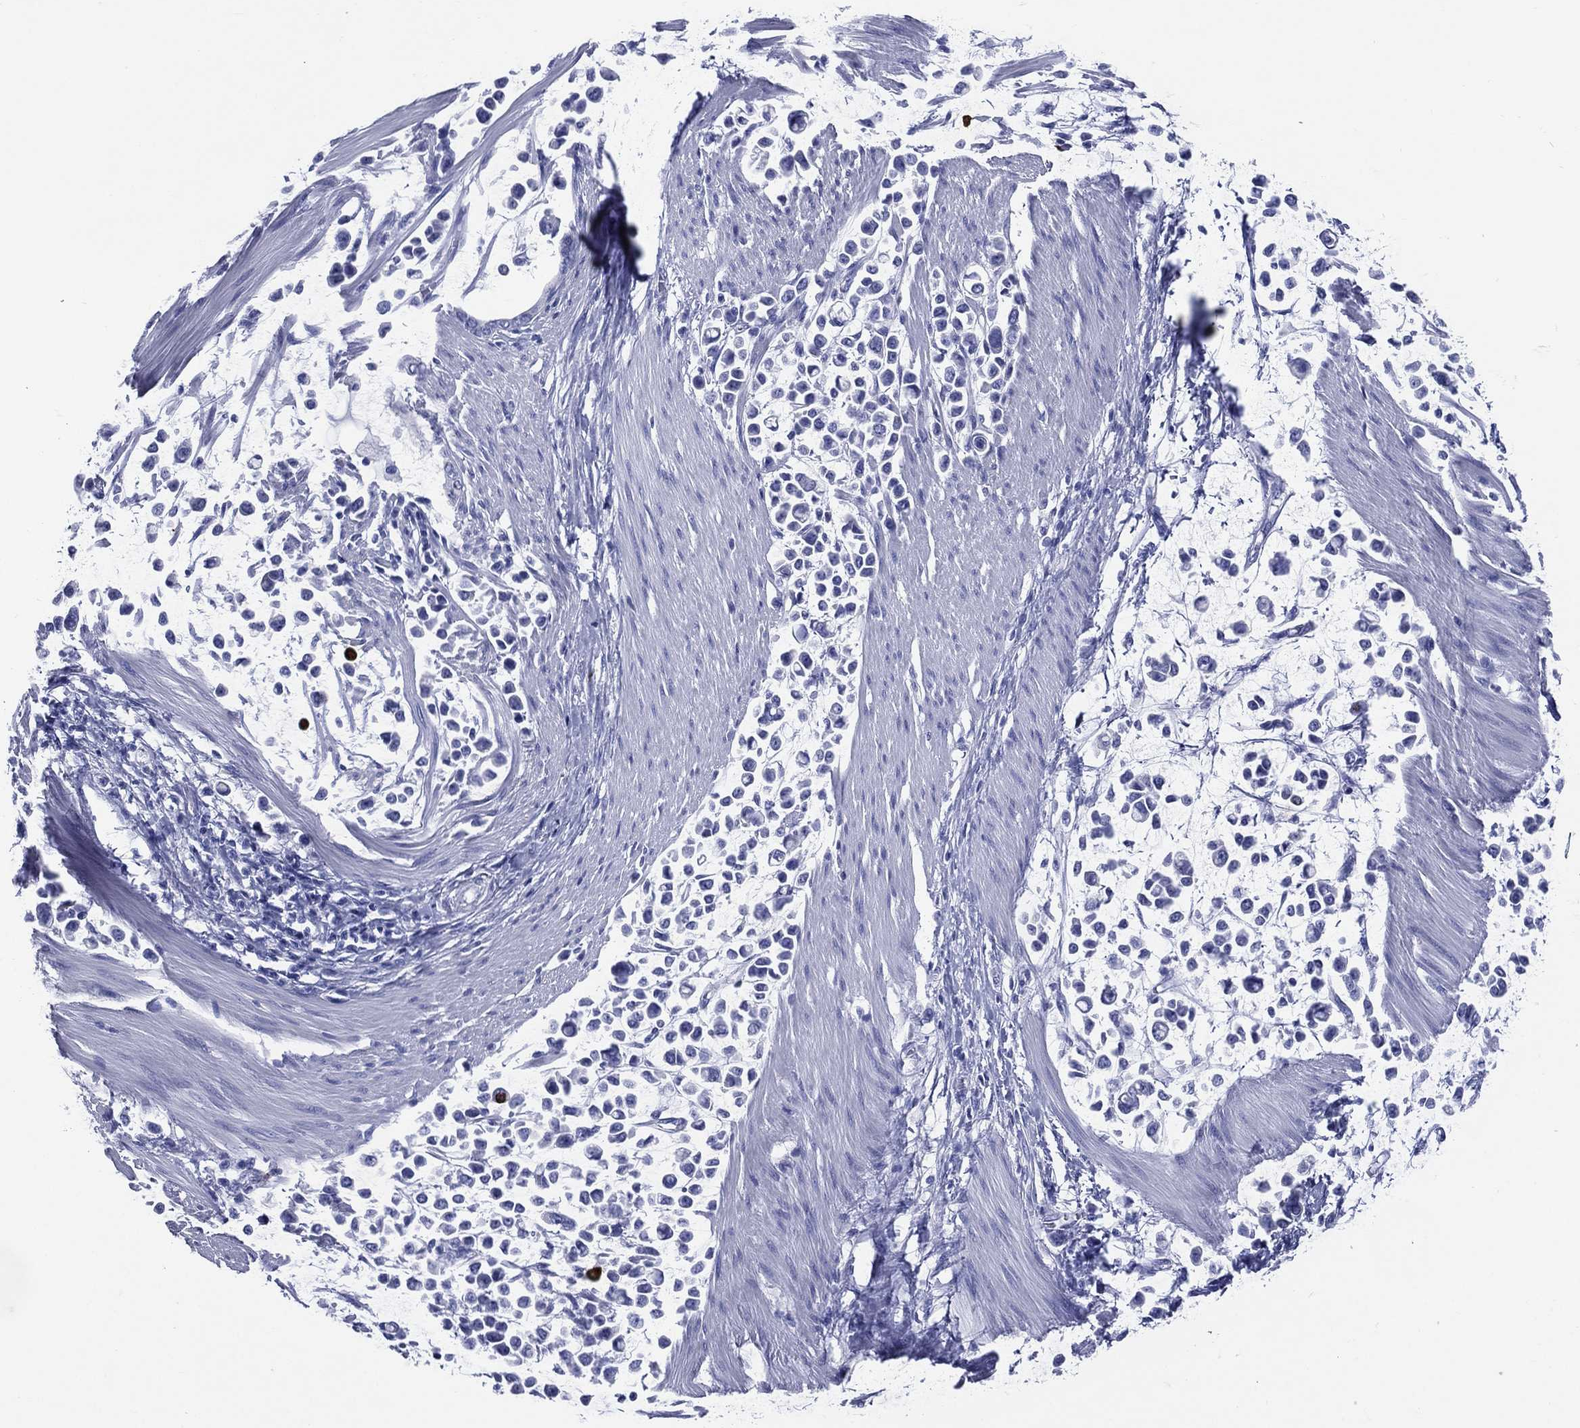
{"staining": {"intensity": "negative", "quantity": "none", "location": "none"}, "tissue": "stomach cancer", "cell_type": "Tumor cells", "image_type": "cancer", "snomed": [{"axis": "morphology", "description": "Adenocarcinoma, NOS"}, {"axis": "topography", "description": "Stomach"}], "caption": "IHC photomicrograph of human stomach adenocarcinoma stained for a protein (brown), which demonstrates no expression in tumor cells.", "gene": "ACE2", "patient": {"sex": "male", "age": 82}}